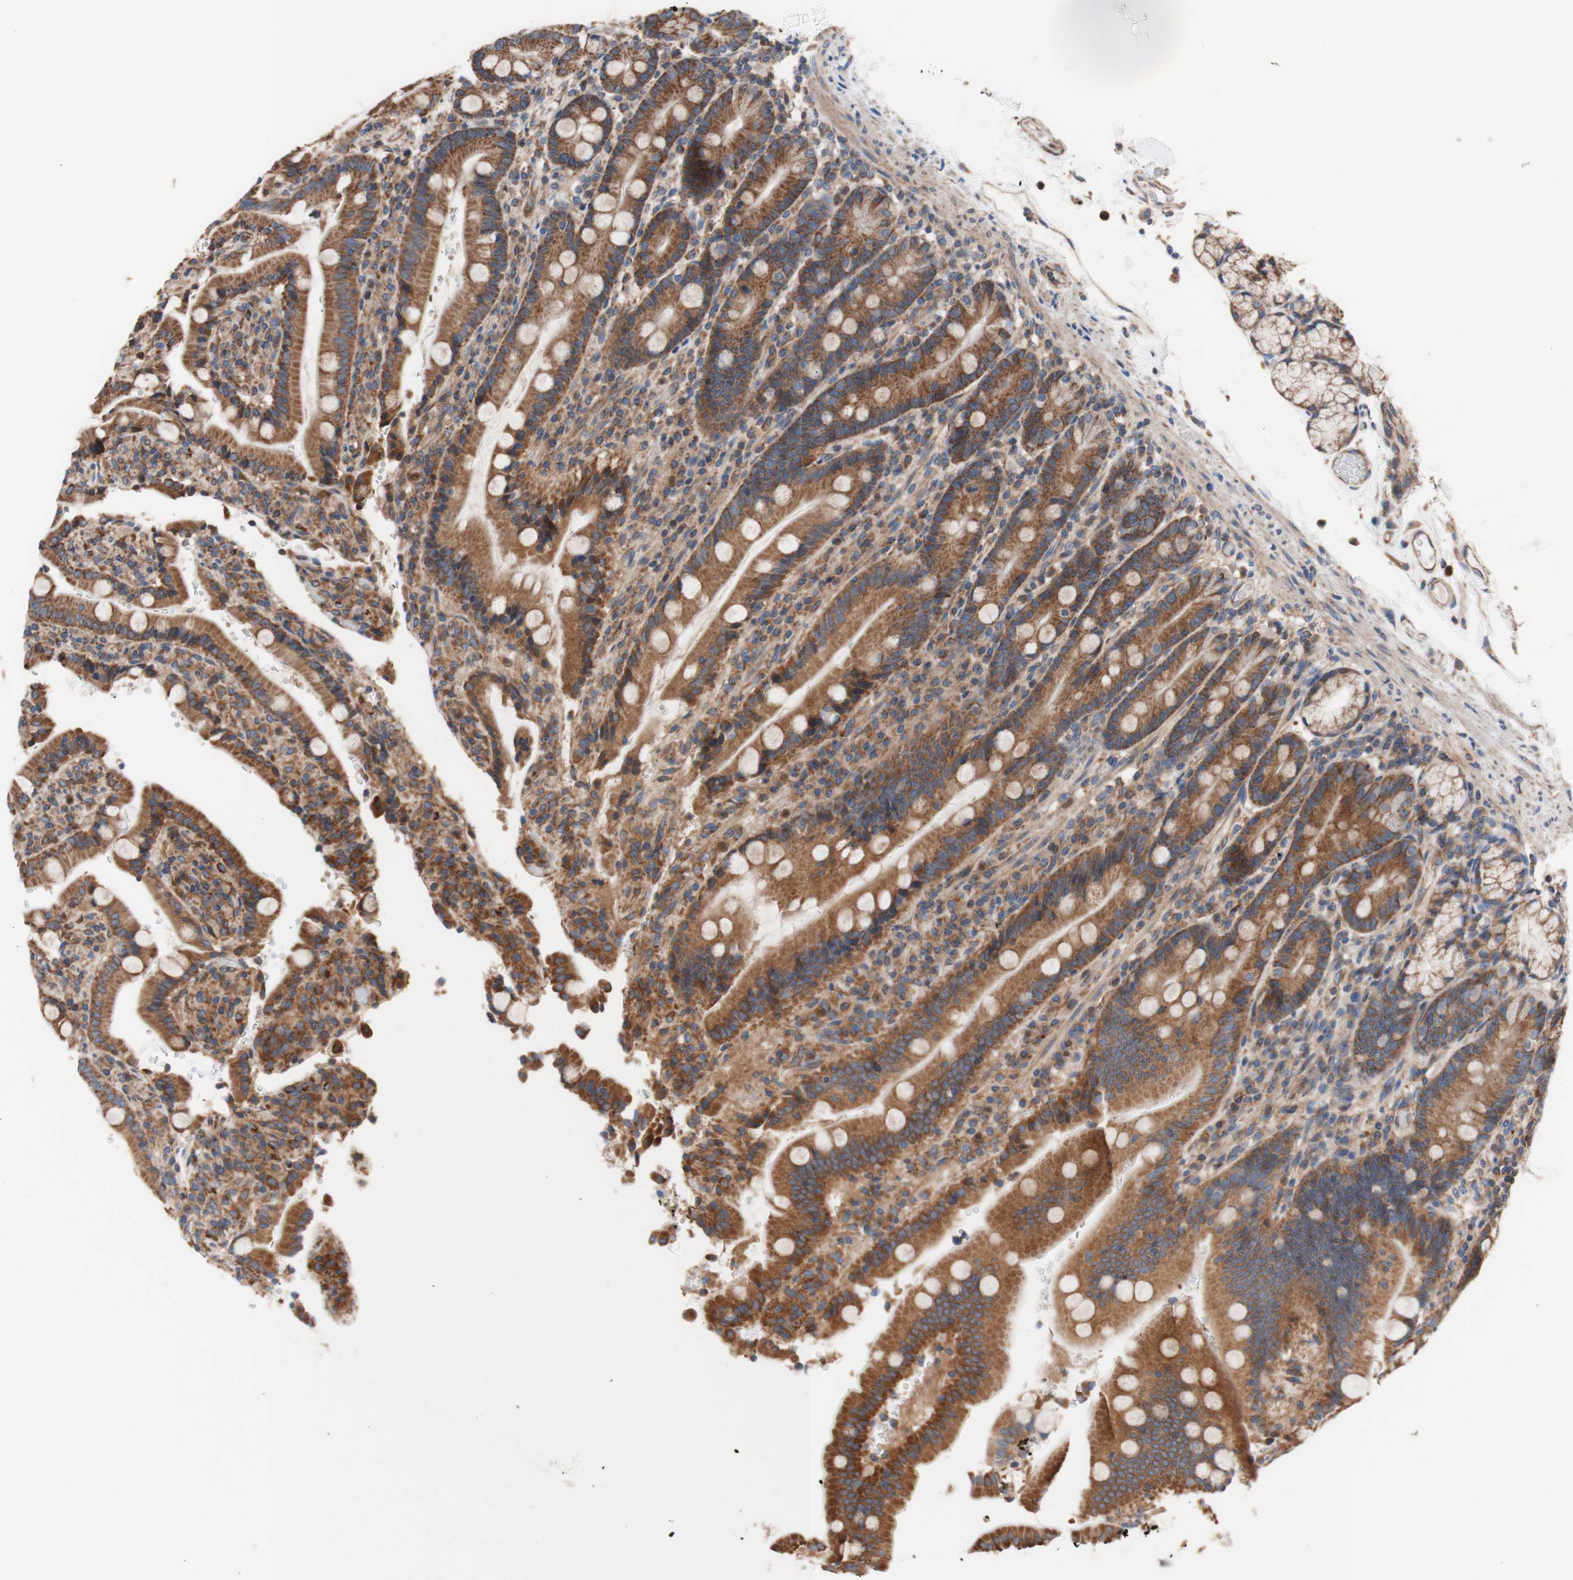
{"staining": {"intensity": "strong", "quantity": ">75%", "location": "cytoplasmic/membranous"}, "tissue": "duodenum", "cell_type": "Glandular cells", "image_type": "normal", "snomed": [{"axis": "morphology", "description": "Normal tissue, NOS"}, {"axis": "topography", "description": "Small intestine, NOS"}], "caption": "An image of duodenum stained for a protein exhibits strong cytoplasmic/membranous brown staining in glandular cells.", "gene": "FMR1", "patient": {"sex": "female", "age": 71}}